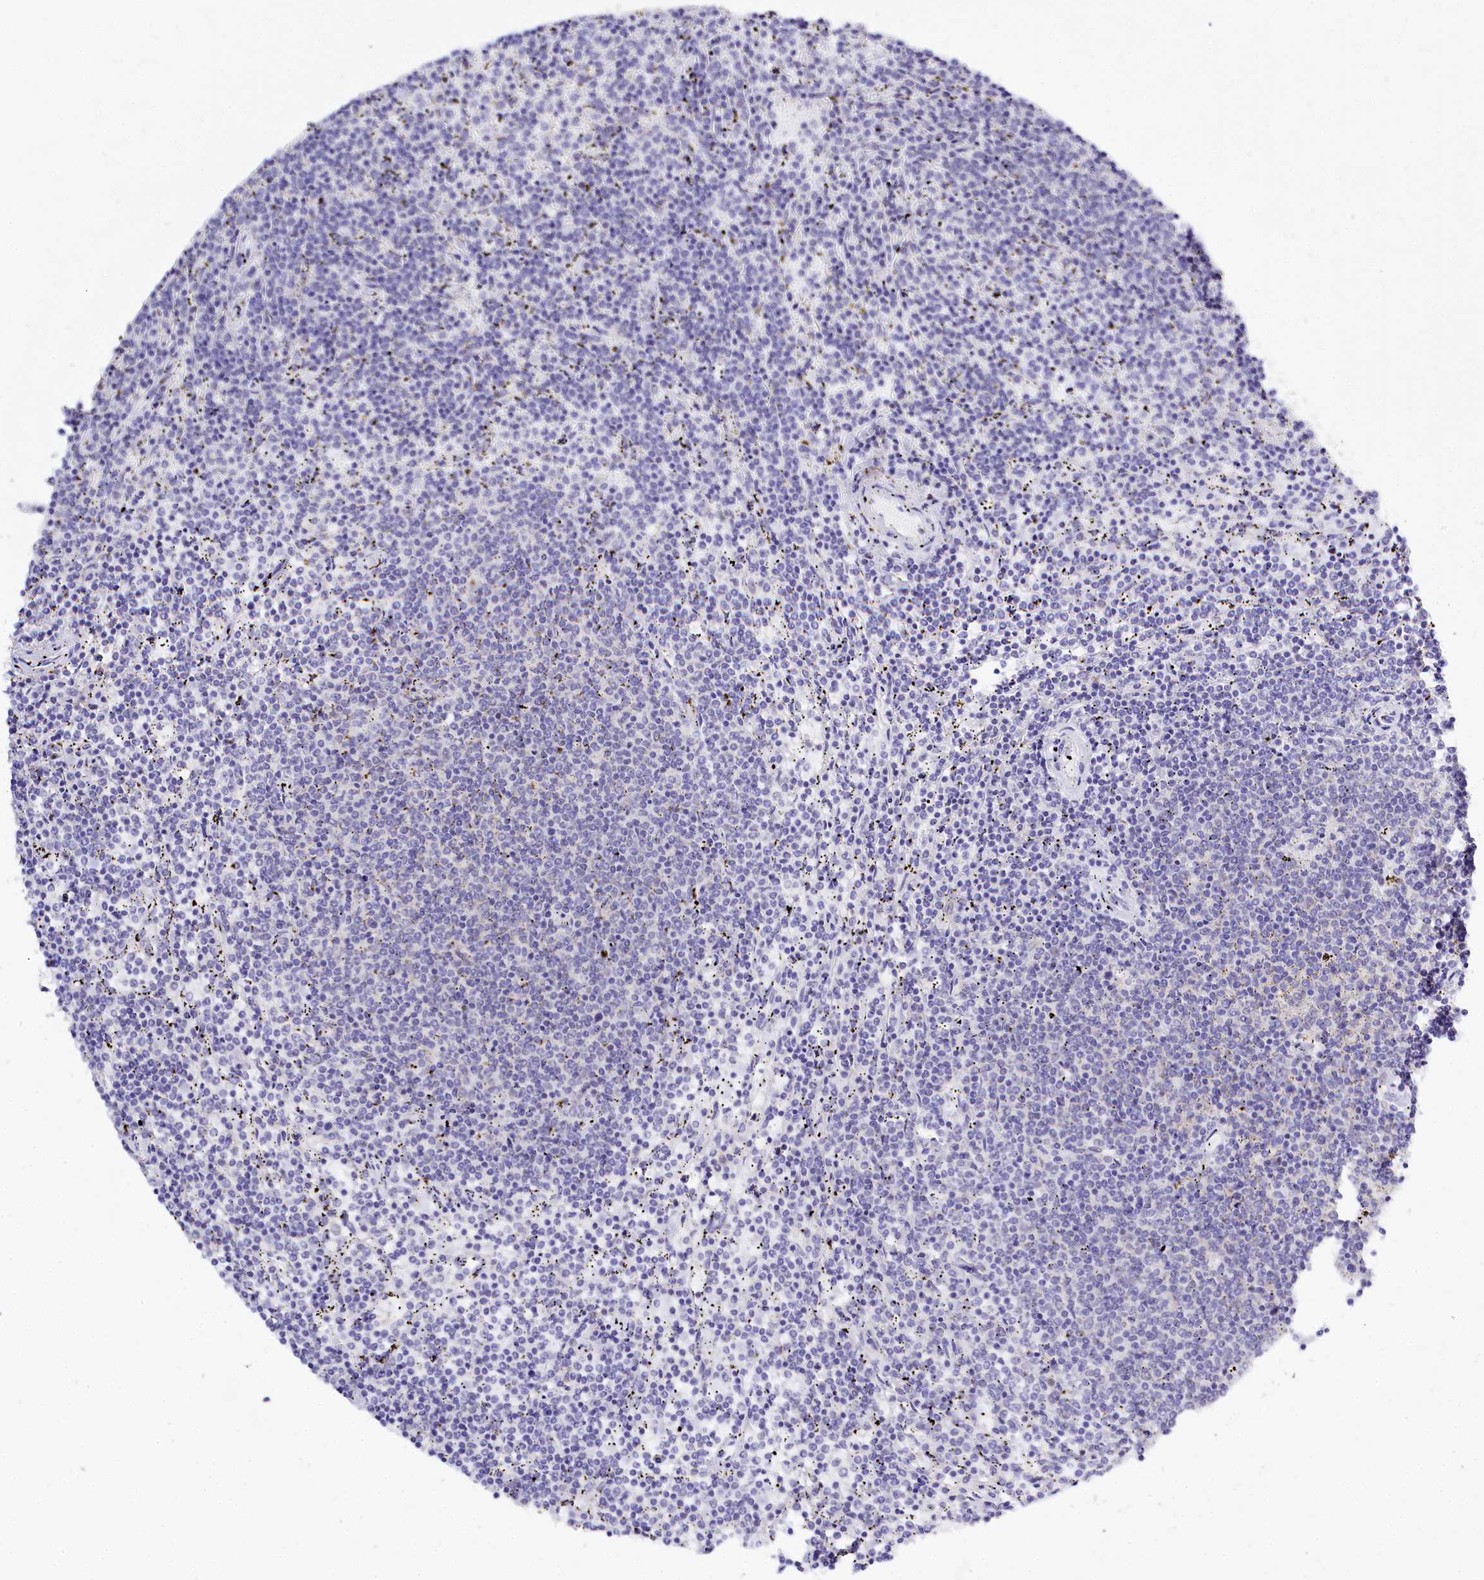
{"staining": {"intensity": "negative", "quantity": "none", "location": "none"}, "tissue": "lymphoma", "cell_type": "Tumor cells", "image_type": "cancer", "snomed": [{"axis": "morphology", "description": "Malignant lymphoma, non-Hodgkin's type, Low grade"}, {"axis": "topography", "description": "Spleen"}], "caption": "Low-grade malignant lymphoma, non-Hodgkin's type stained for a protein using IHC displays no positivity tumor cells.", "gene": "SPATS2", "patient": {"sex": "female", "age": 50}}